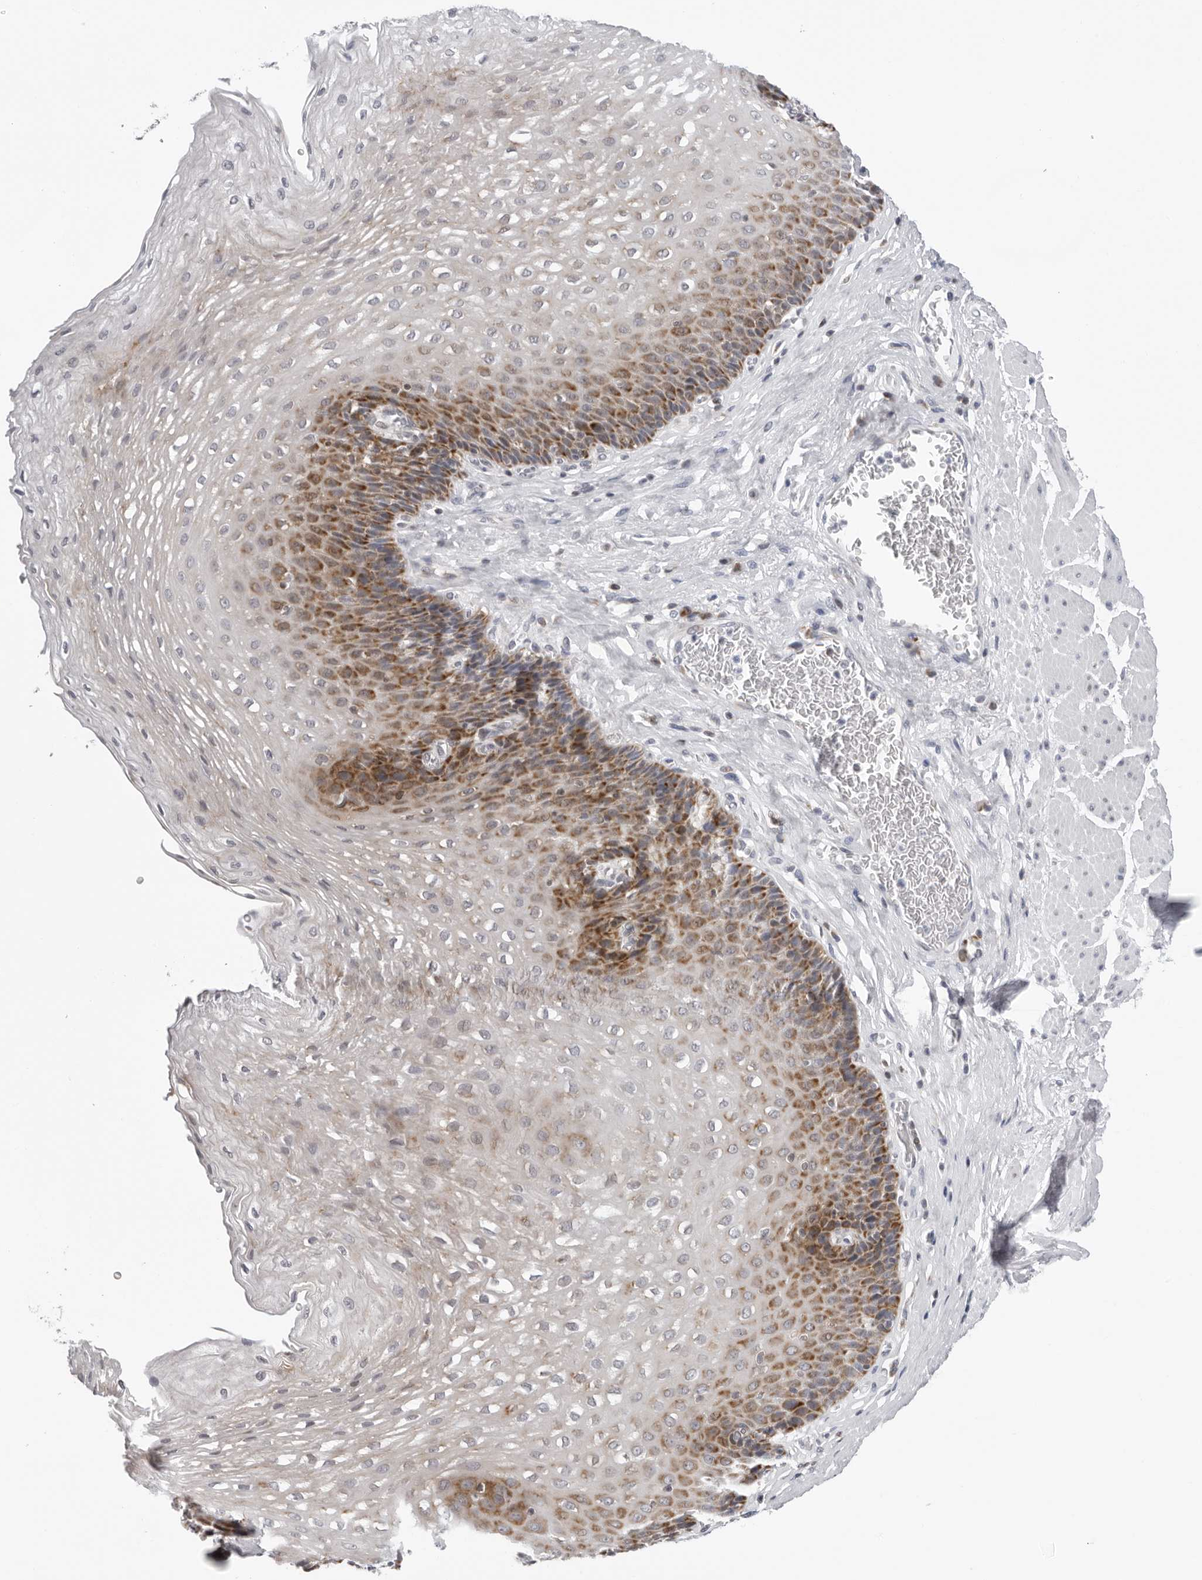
{"staining": {"intensity": "moderate", "quantity": "25%-75%", "location": "cytoplasmic/membranous"}, "tissue": "esophagus", "cell_type": "Squamous epithelial cells", "image_type": "normal", "snomed": [{"axis": "morphology", "description": "Normal tissue, NOS"}, {"axis": "topography", "description": "Esophagus"}], "caption": "Esophagus stained with immunohistochemistry (IHC) shows moderate cytoplasmic/membranous positivity in about 25%-75% of squamous epithelial cells. (DAB IHC with brightfield microscopy, high magnification).", "gene": "CPT2", "patient": {"sex": "female", "age": 66}}